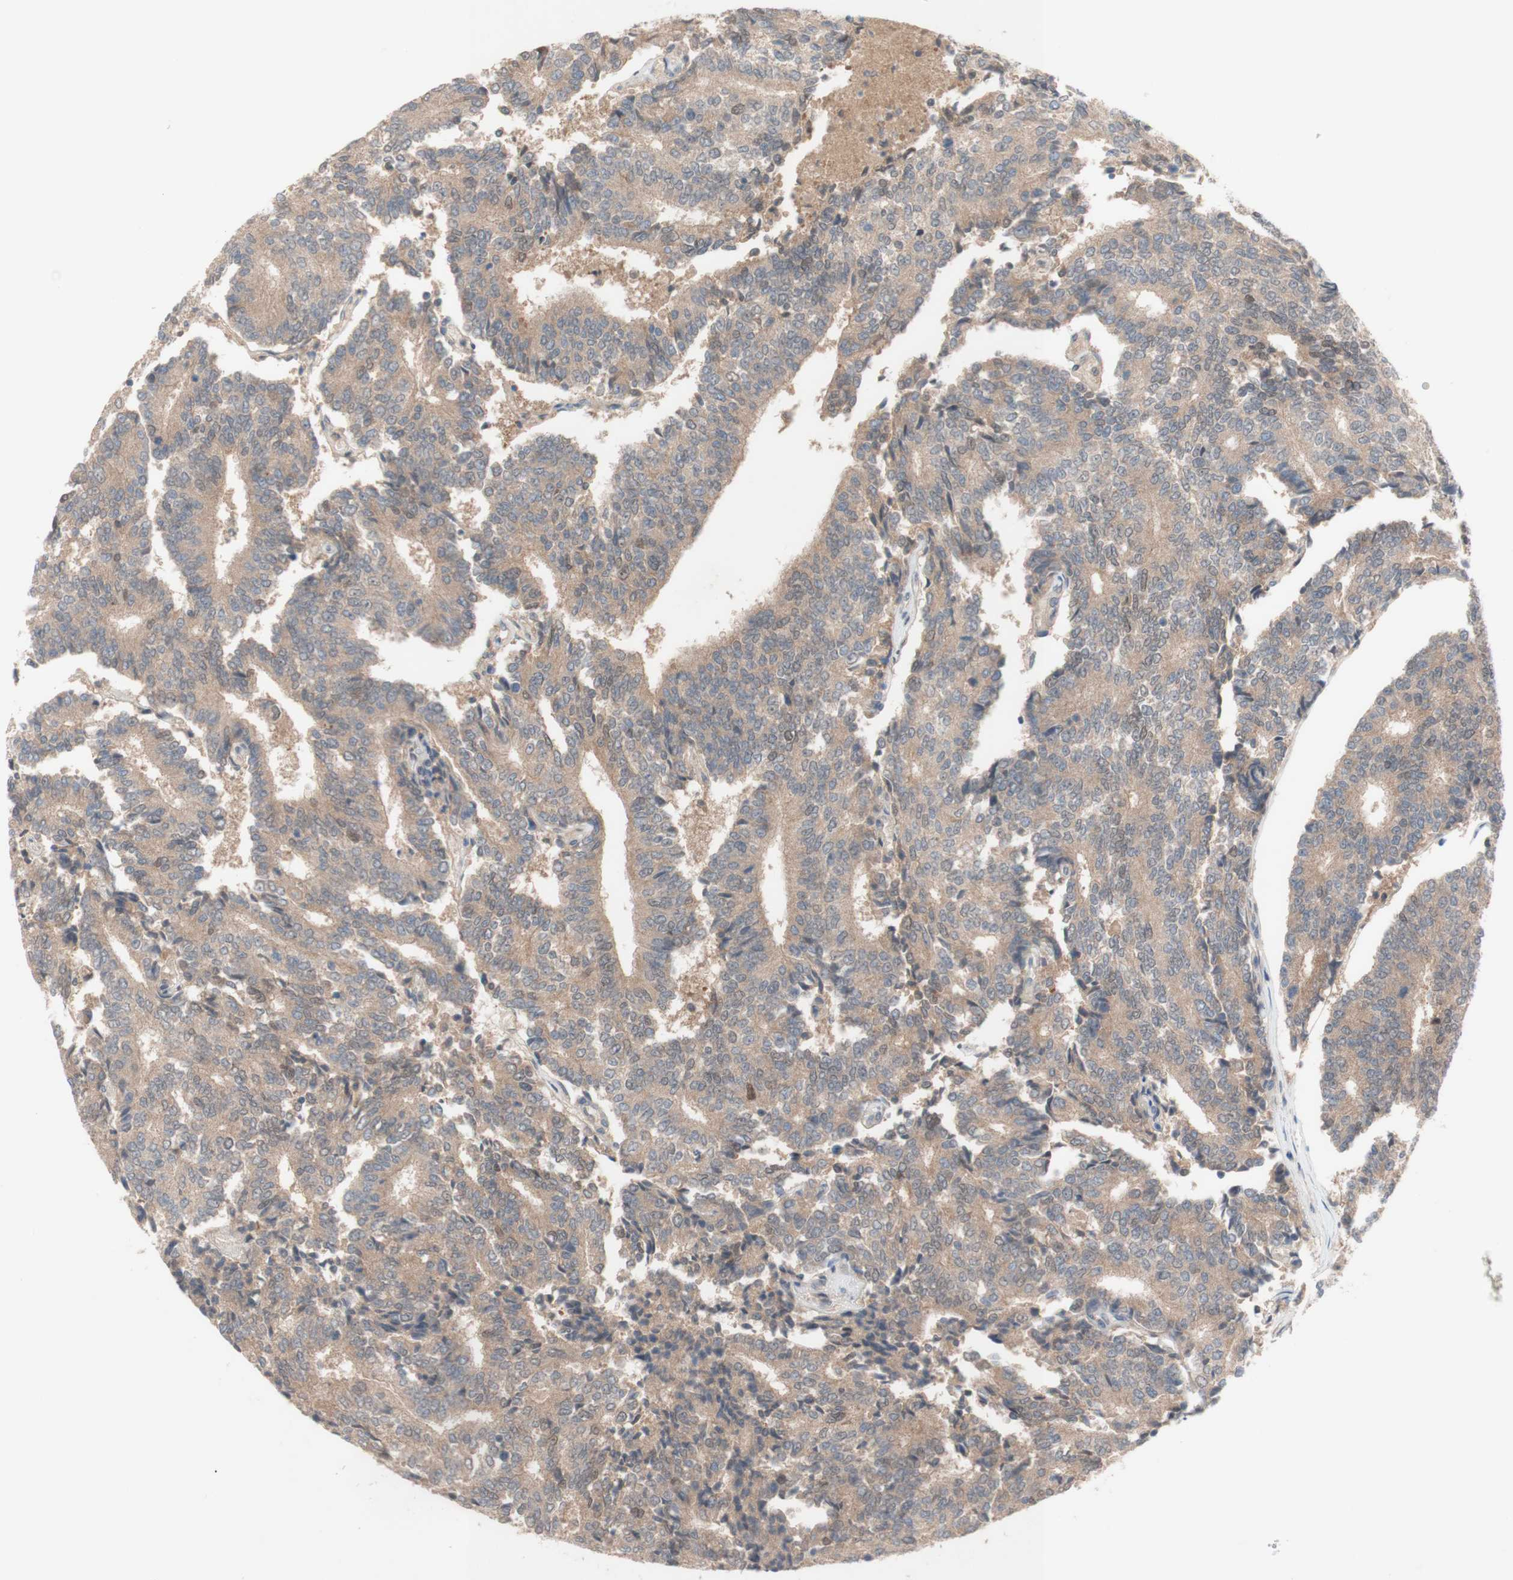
{"staining": {"intensity": "moderate", "quantity": ">75%", "location": "cytoplasmic/membranous"}, "tissue": "prostate cancer", "cell_type": "Tumor cells", "image_type": "cancer", "snomed": [{"axis": "morphology", "description": "Normal tissue, NOS"}, {"axis": "morphology", "description": "Adenocarcinoma, High grade"}, {"axis": "topography", "description": "Prostate"}, {"axis": "topography", "description": "Seminal veicle"}], "caption": "Prostate cancer (high-grade adenocarcinoma) was stained to show a protein in brown. There is medium levels of moderate cytoplasmic/membranous expression in about >75% of tumor cells.", "gene": "PEX2", "patient": {"sex": "male", "age": 55}}